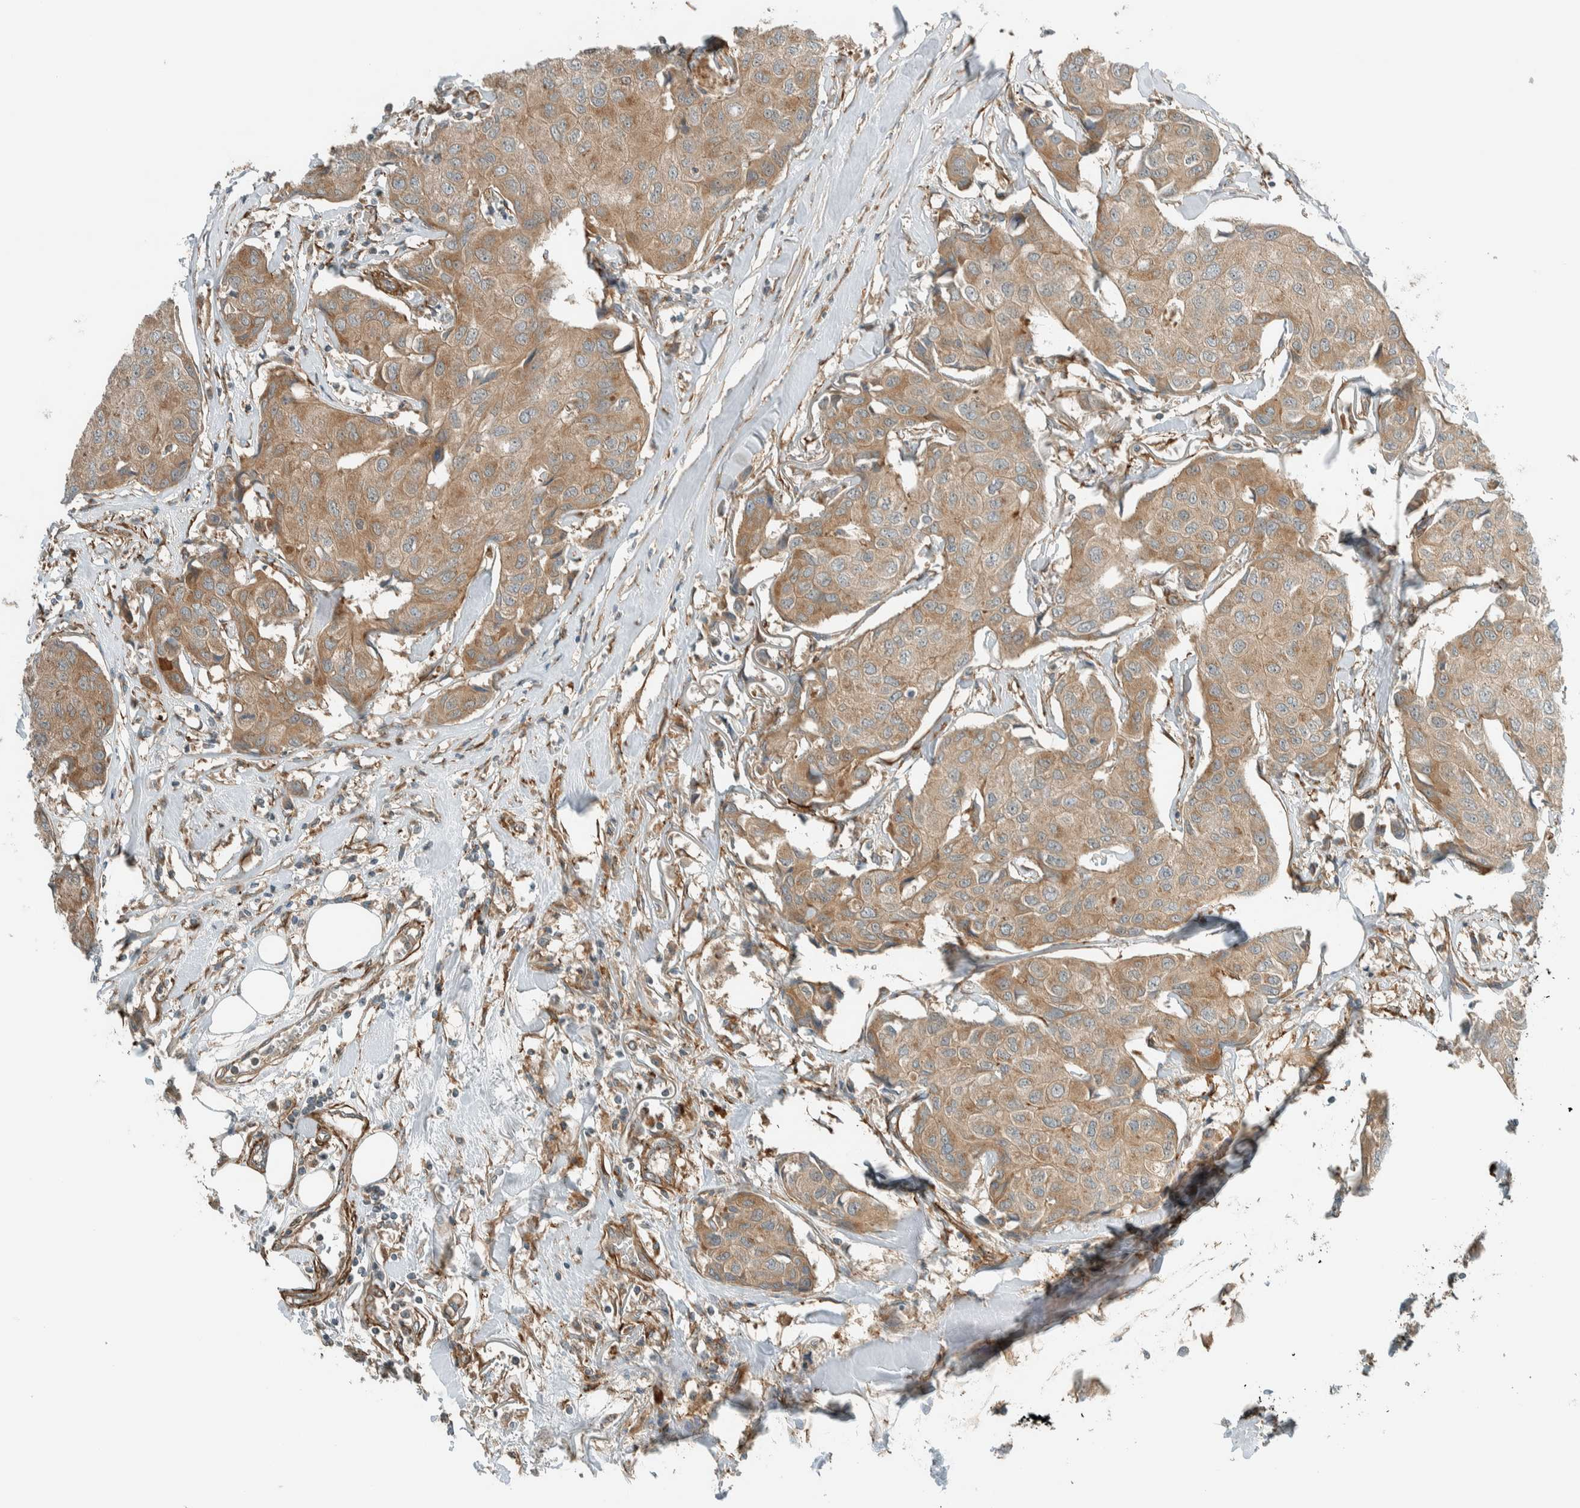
{"staining": {"intensity": "moderate", "quantity": ">75%", "location": "cytoplasmic/membranous"}, "tissue": "breast cancer", "cell_type": "Tumor cells", "image_type": "cancer", "snomed": [{"axis": "morphology", "description": "Duct carcinoma"}, {"axis": "topography", "description": "Breast"}], "caption": "Moderate cytoplasmic/membranous expression for a protein is present in approximately >75% of tumor cells of breast invasive ductal carcinoma using immunohistochemistry (IHC).", "gene": "EXOC7", "patient": {"sex": "female", "age": 80}}